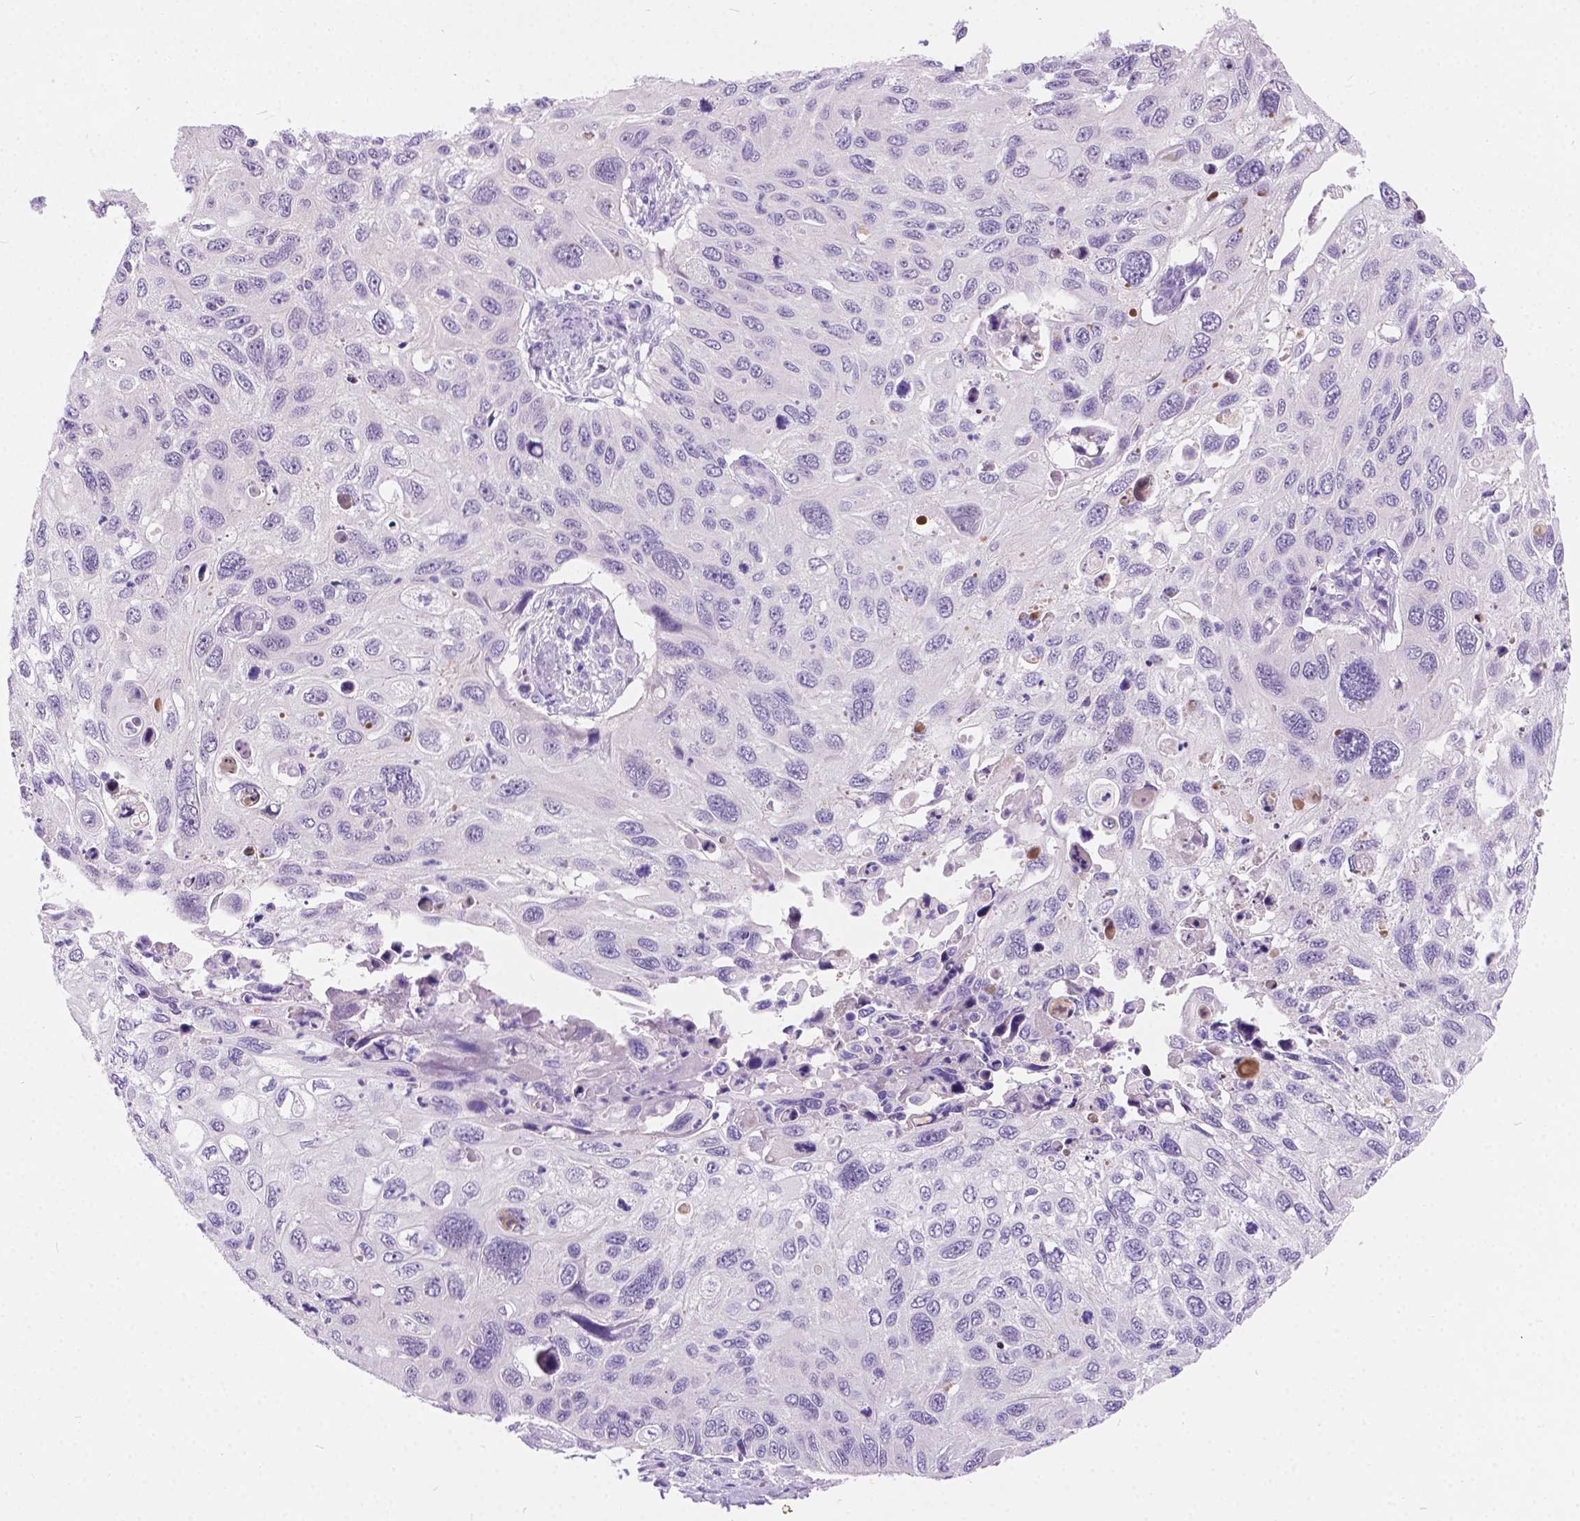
{"staining": {"intensity": "negative", "quantity": "none", "location": "none"}, "tissue": "cervical cancer", "cell_type": "Tumor cells", "image_type": "cancer", "snomed": [{"axis": "morphology", "description": "Squamous cell carcinoma, NOS"}, {"axis": "topography", "description": "Cervix"}], "caption": "Cervical cancer stained for a protein using immunohistochemistry (IHC) reveals no staining tumor cells.", "gene": "ARMS2", "patient": {"sex": "female", "age": 70}}